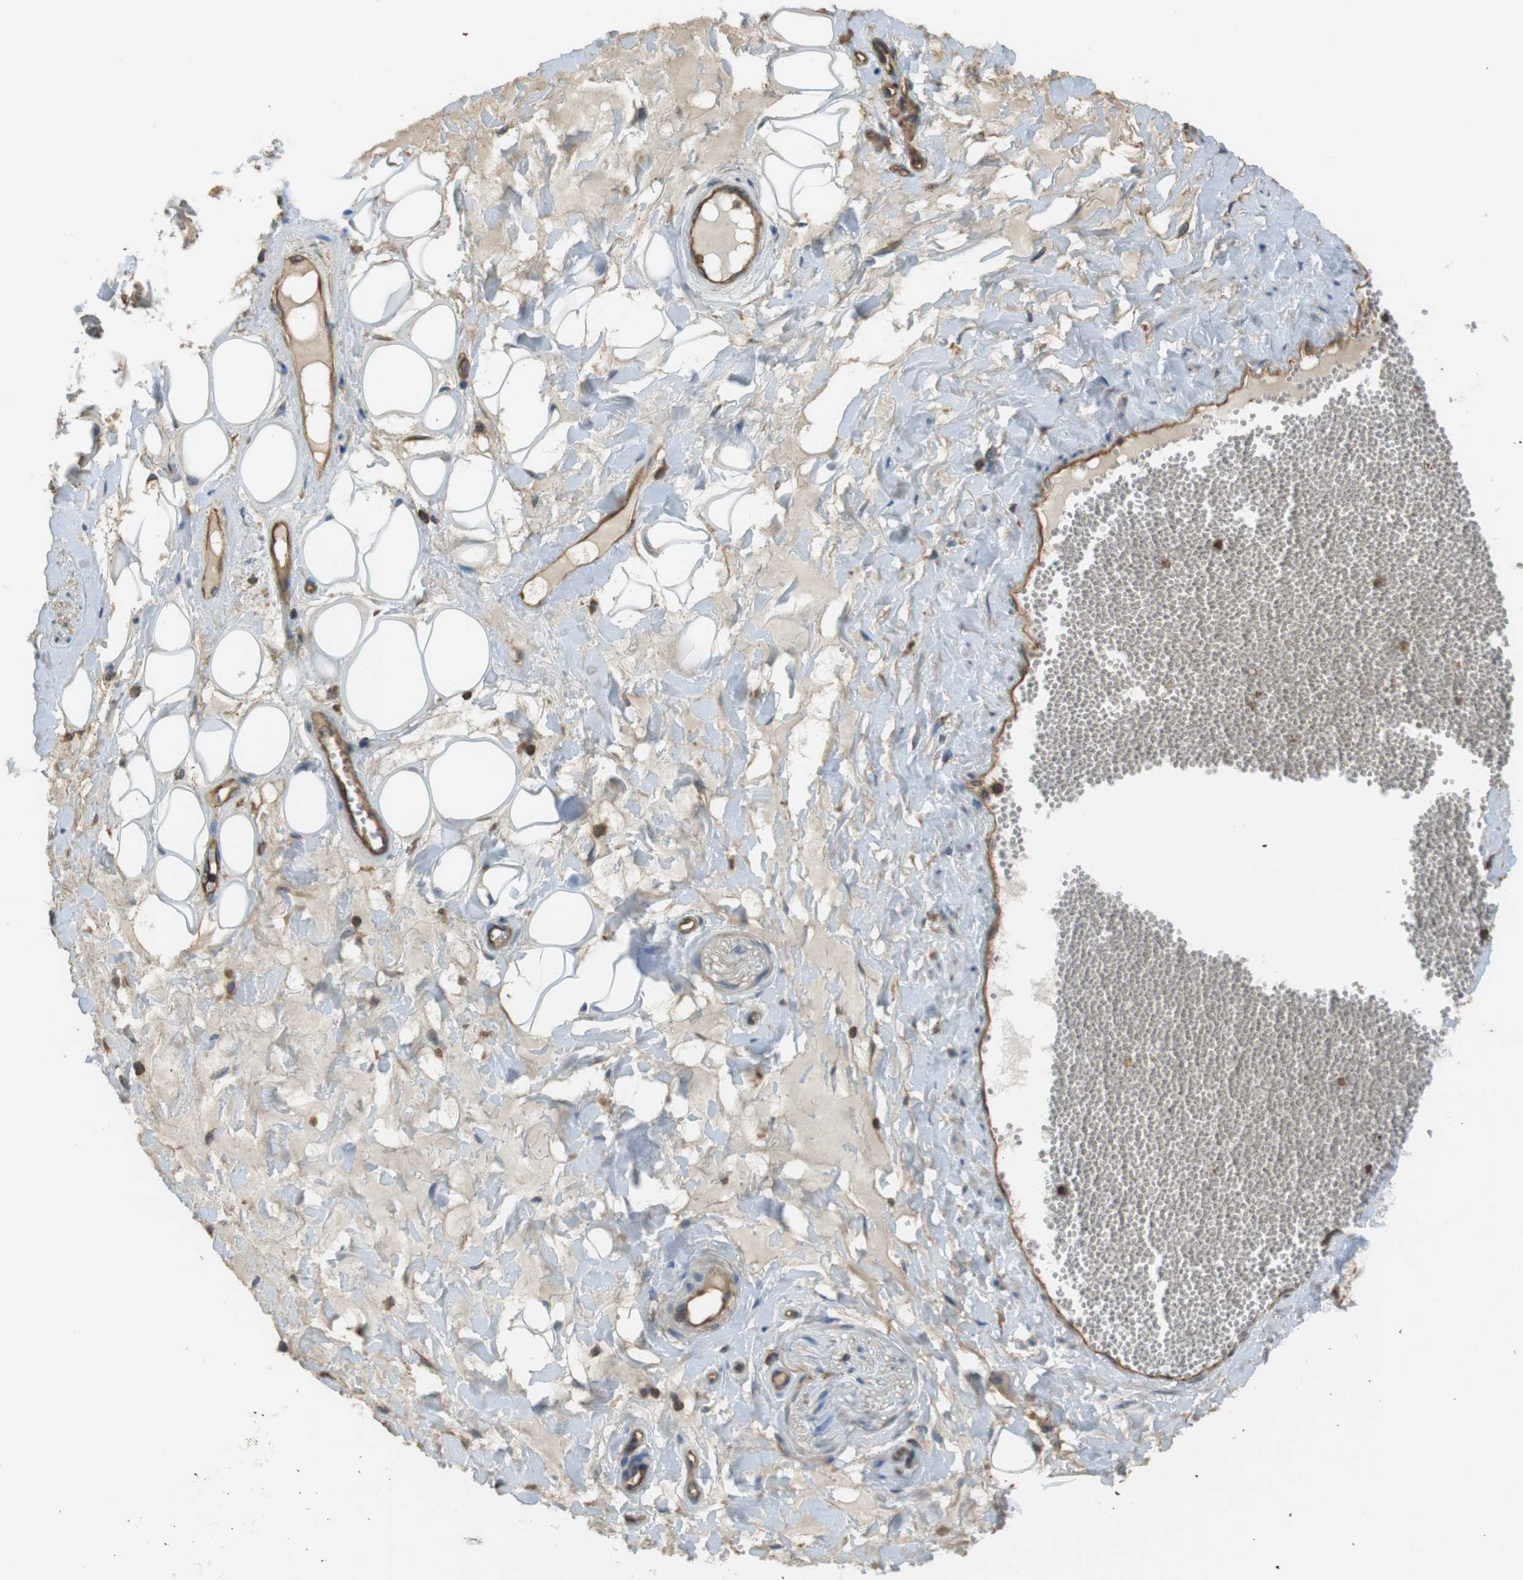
{"staining": {"intensity": "negative", "quantity": "none", "location": "none"}, "tissue": "adipose tissue", "cell_type": "Adipocytes", "image_type": "normal", "snomed": [{"axis": "morphology", "description": "Normal tissue, NOS"}, {"axis": "morphology", "description": "Inflammation, NOS"}, {"axis": "topography", "description": "Salivary gland"}, {"axis": "topography", "description": "Peripheral nerve tissue"}], "caption": "Immunohistochemistry (IHC) of normal human adipose tissue exhibits no expression in adipocytes. (DAB (3,3'-diaminobenzidine) immunohistochemistry (IHC) visualized using brightfield microscopy, high magnification).", "gene": "FCAR", "patient": {"sex": "female", "age": 75}}